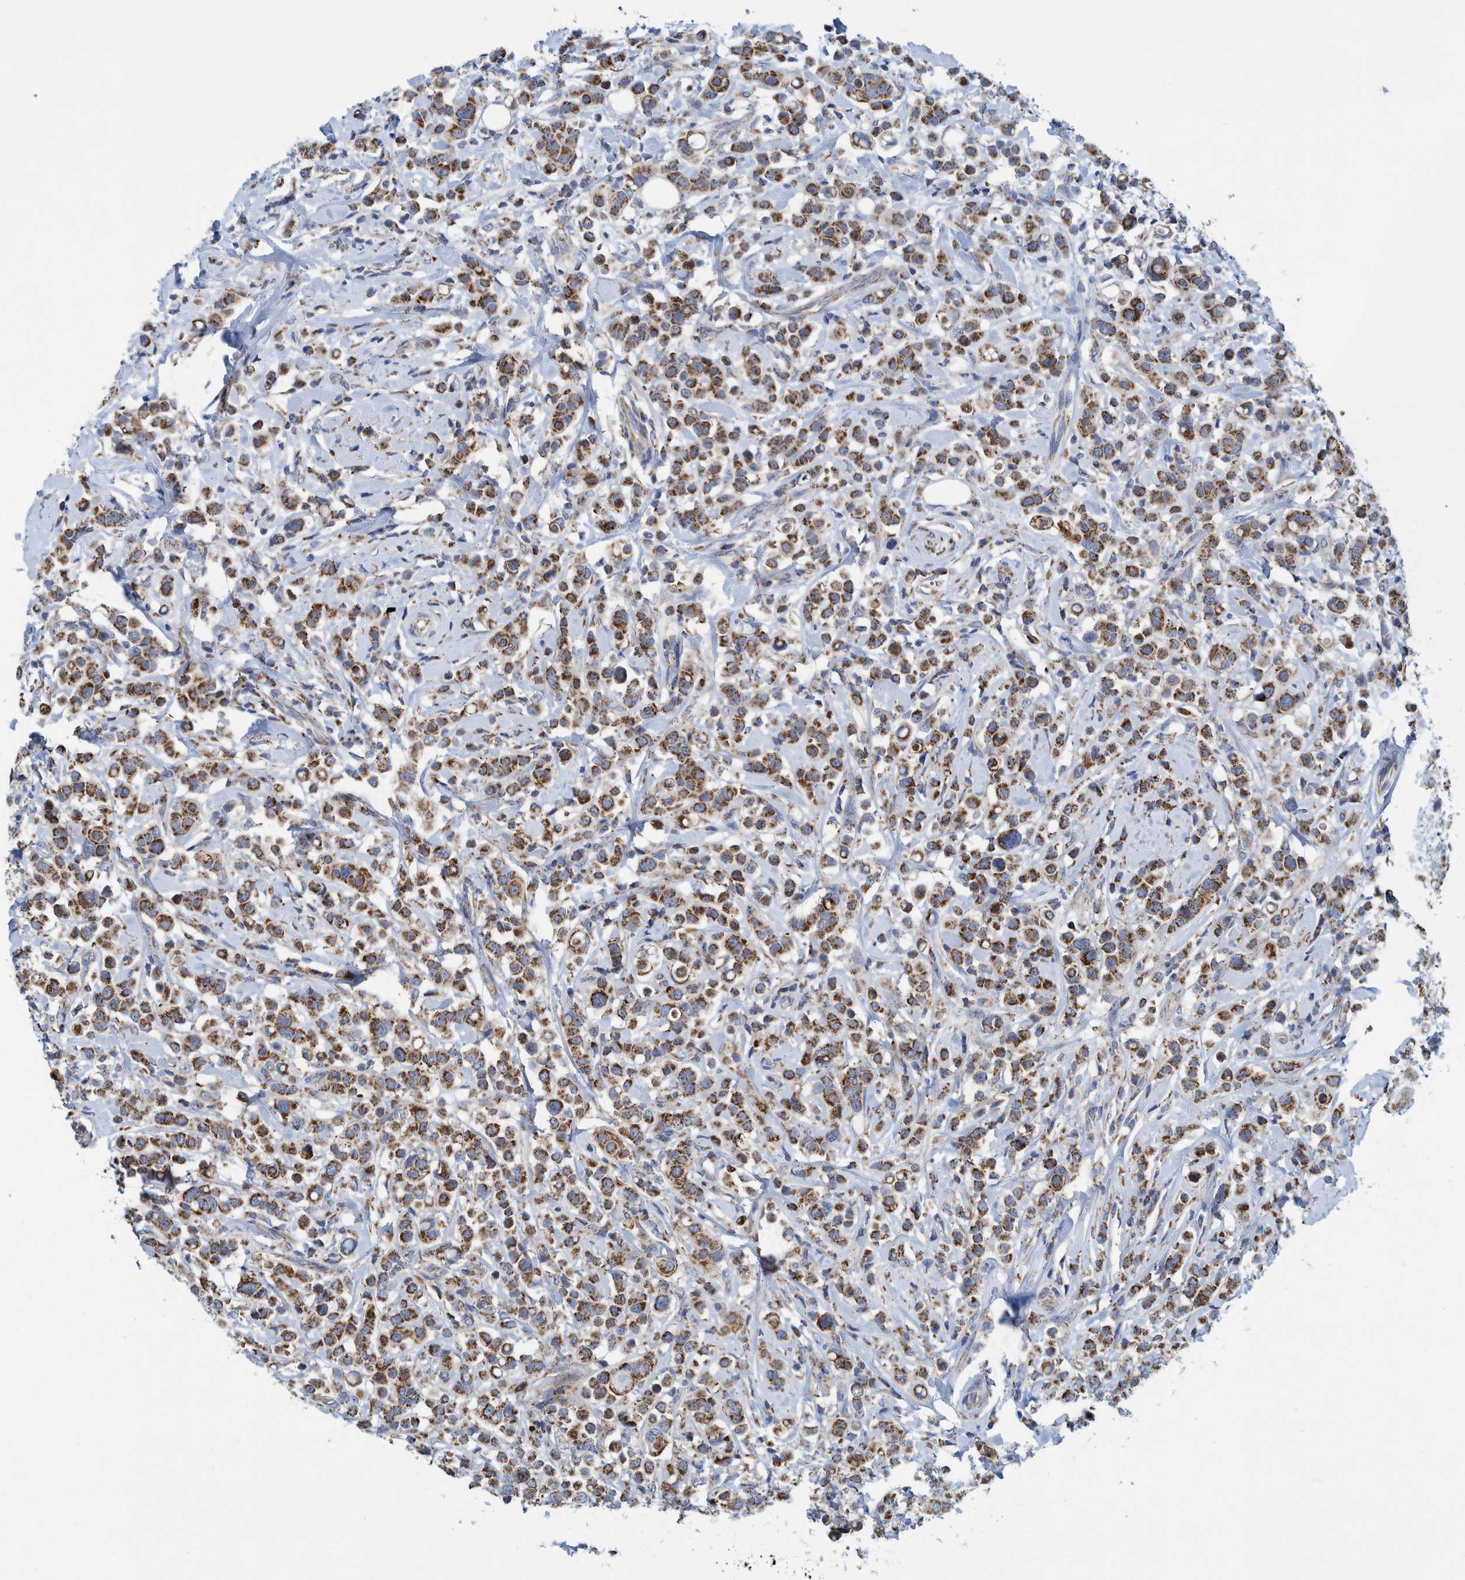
{"staining": {"intensity": "strong", "quantity": ">75%", "location": "cytoplasmic/membranous"}, "tissue": "breast cancer", "cell_type": "Tumor cells", "image_type": "cancer", "snomed": [{"axis": "morphology", "description": "Duct carcinoma"}, {"axis": "topography", "description": "Breast"}], "caption": "Approximately >75% of tumor cells in human breast cancer (infiltrating ductal carcinoma) demonstrate strong cytoplasmic/membranous protein expression as visualized by brown immunohistochemical staining.", "gene": "MRPS7", "patient": {"sex": "female", "age": 27}}